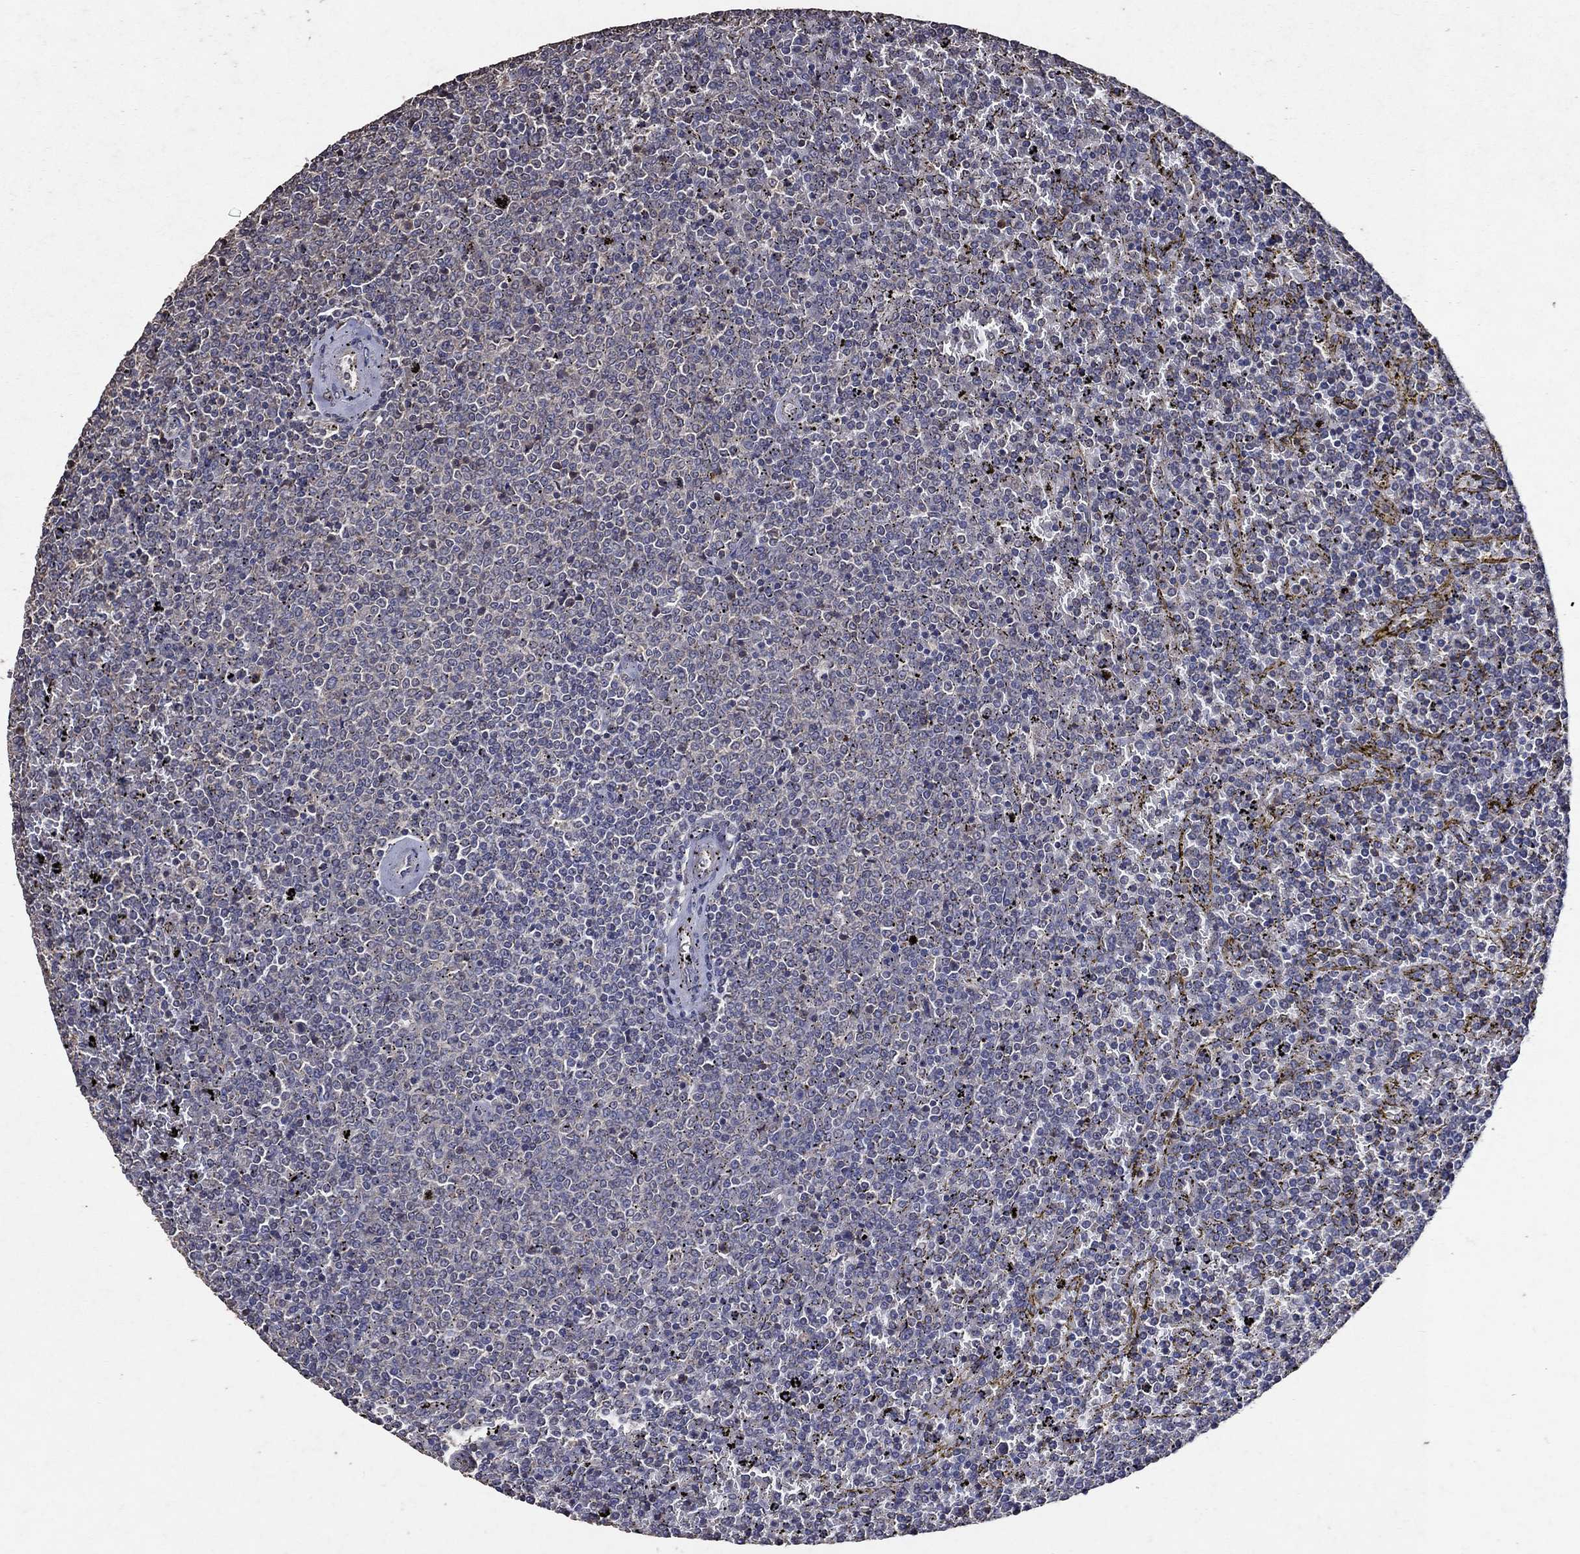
{"staining": {"intensity": "negative", "quantity": "none", "location": "none"}, "tissue": "lymphoma", "cell_type": "Tumor cells", "image_type": "cancer", "snomed": [{"axis": "morphology", "description": "Malignant lymphoma, non-Hodgkin's type, Low grade"}, {"axis": "topography", "description": "Spleen"}], "caption": "Human malignant lymphoma, non-Hodgkin's type (low-grade) stained for a protein using IHC reveals no expression in tumor cells.", "gene": "HAP1", "patient": {"sex": "female", "age": 77}}